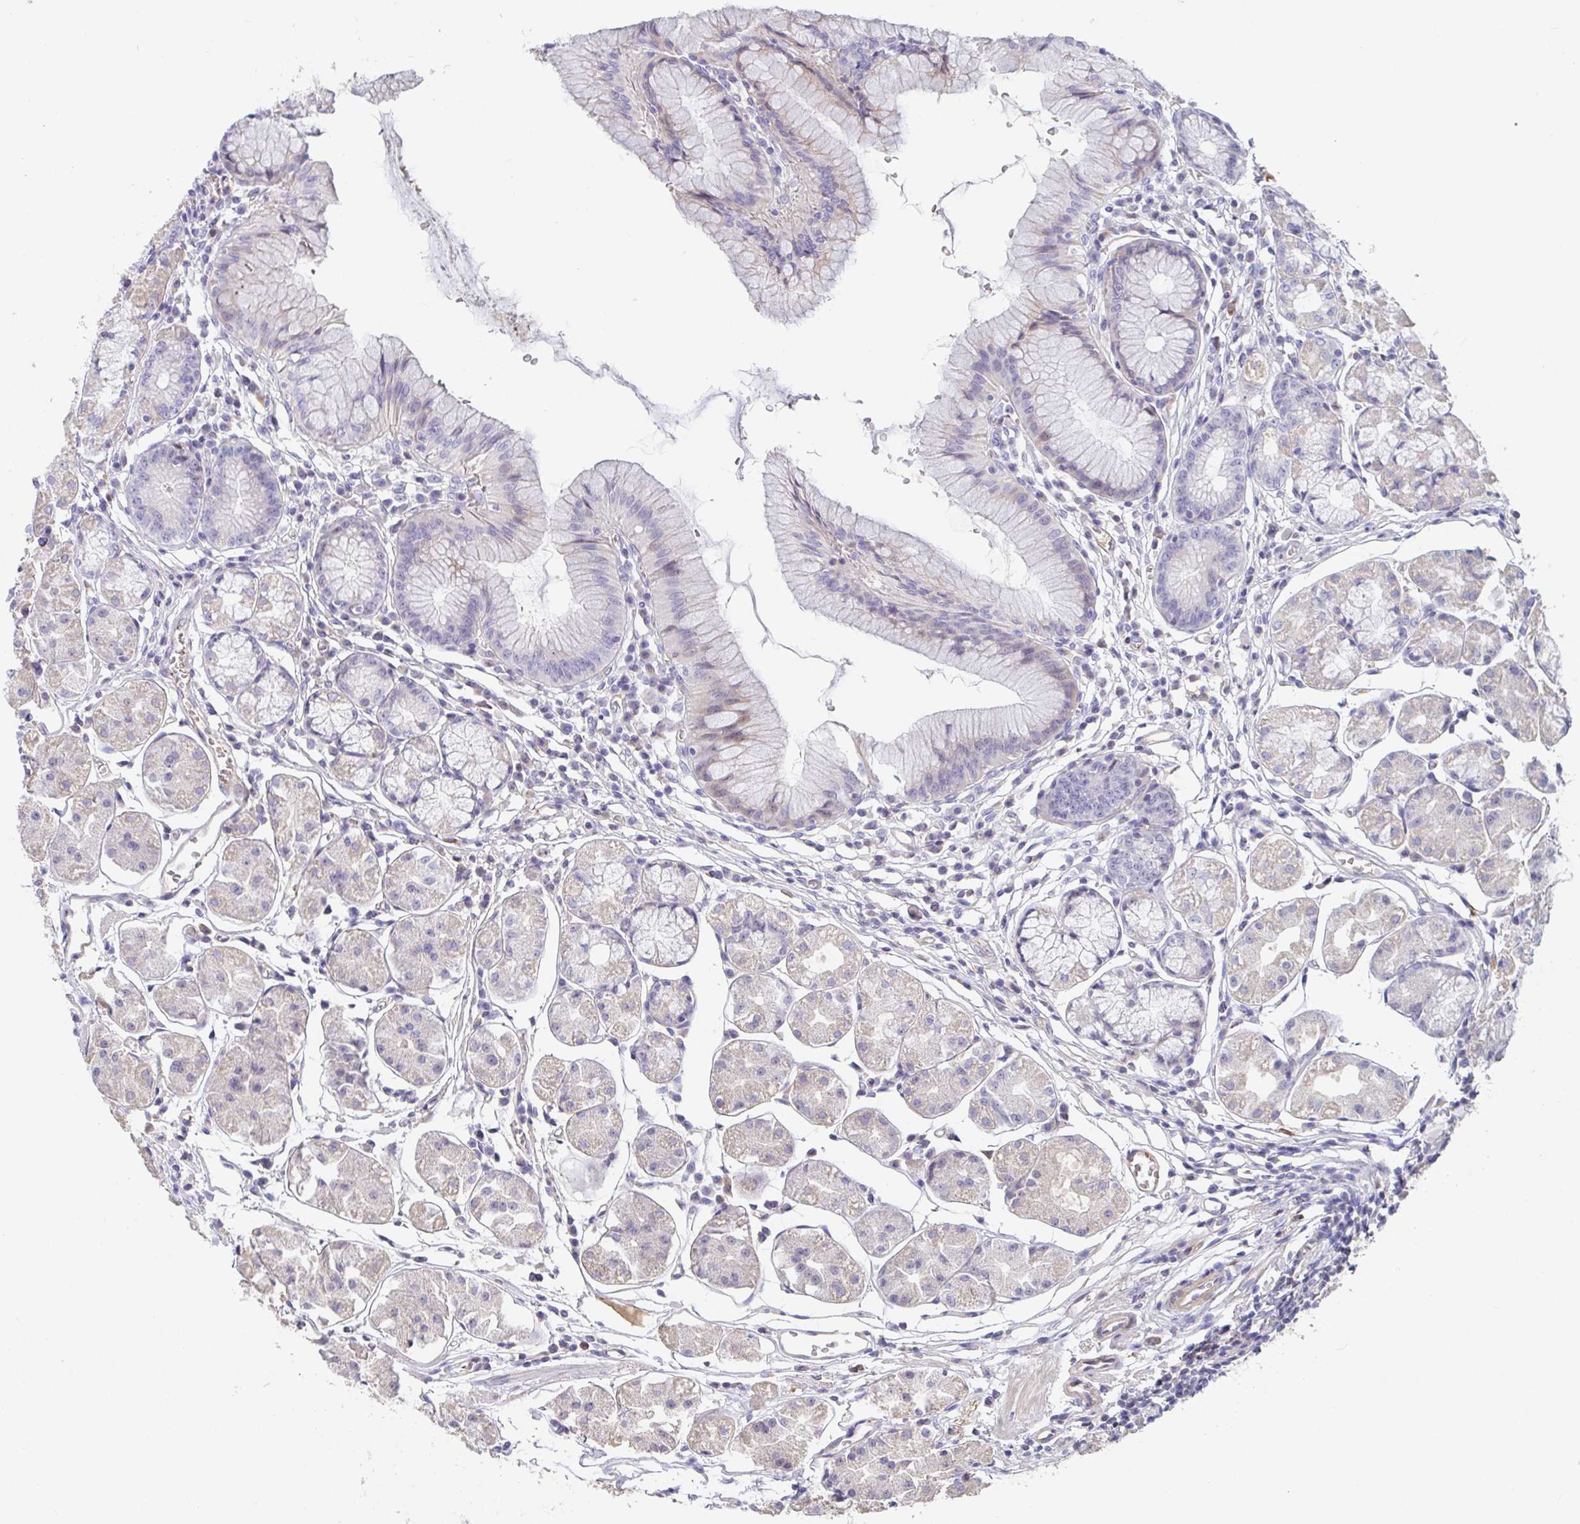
{"staining": {"intensity": "negative", "quantity": "none", "location": "none"}, "tissue": "stomach", "cell_type": "Glandular cells", "image_type": "normal", "snomed": [{"axis": "morphology", "description": "Normal tissue, NOS"}, {"axis": "topography", "description": "Stomach"}], "caption": "Stomach was stained to show a protein in brown. There is no significant staining in glandular cells. Nuclei are stained in blue.", "gene": "ANO5", "patient": {"sex": "male", "age": 55}}